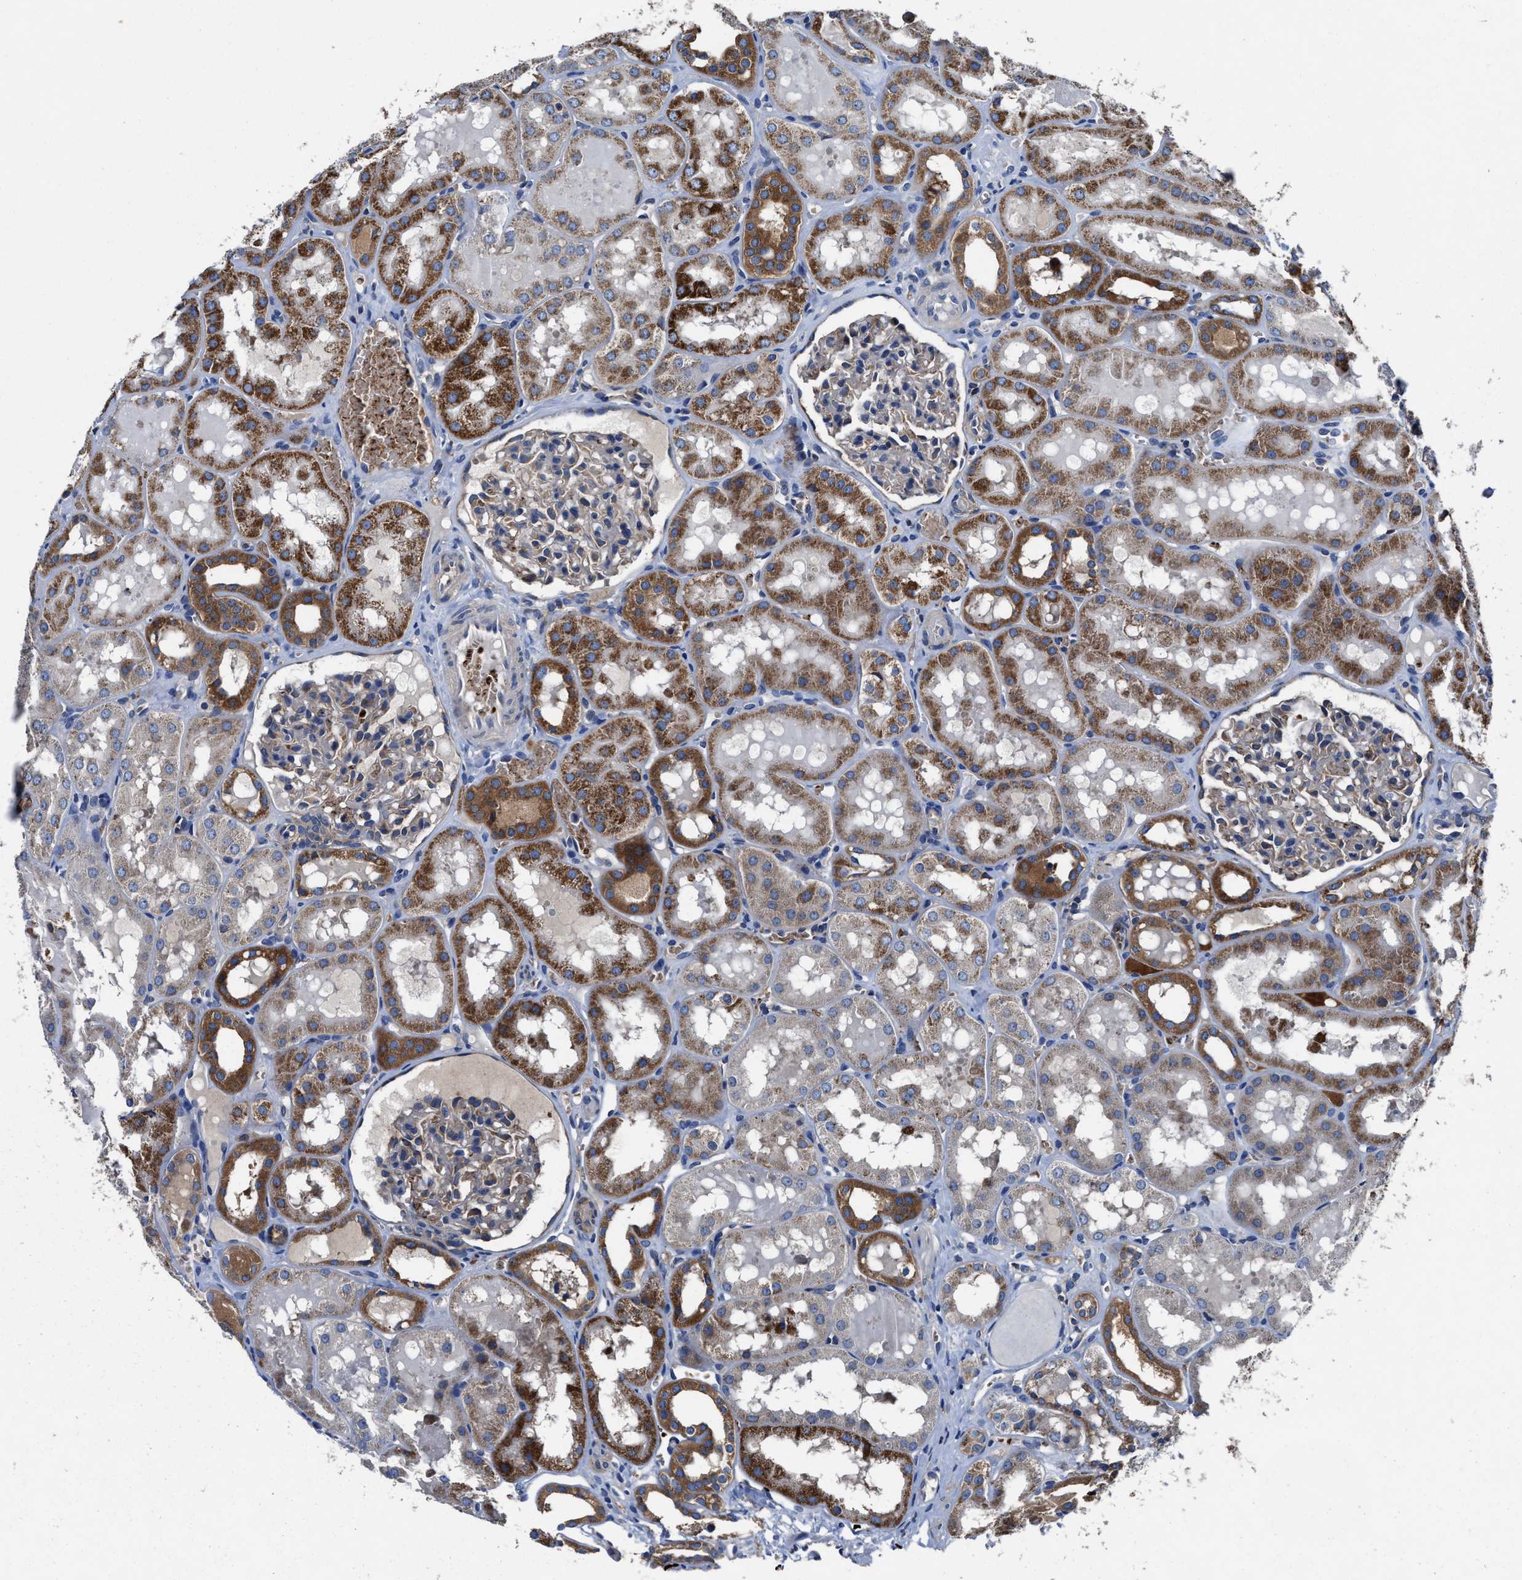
{"staining": {"intensity": "negative", "quantity": "none", "location": "none"}, "tissue": "kidney", "cell_type": "Cells in glomeruli", "image_type": "normal", "snomed": [{"axis": "morphology", "description": "Normal tissue, NOS"}, {"axis": "topography", "description": "Kidney"}, {"axis": "topography", "description": "Urinary bladder"}], "caption": "IHC micrograph of benign kidney stained for a protein (brown), which displays no expression in cells in glomeruli.", "gene": "PHLPP1", "patient": {"sex": "male", "age": 16}}